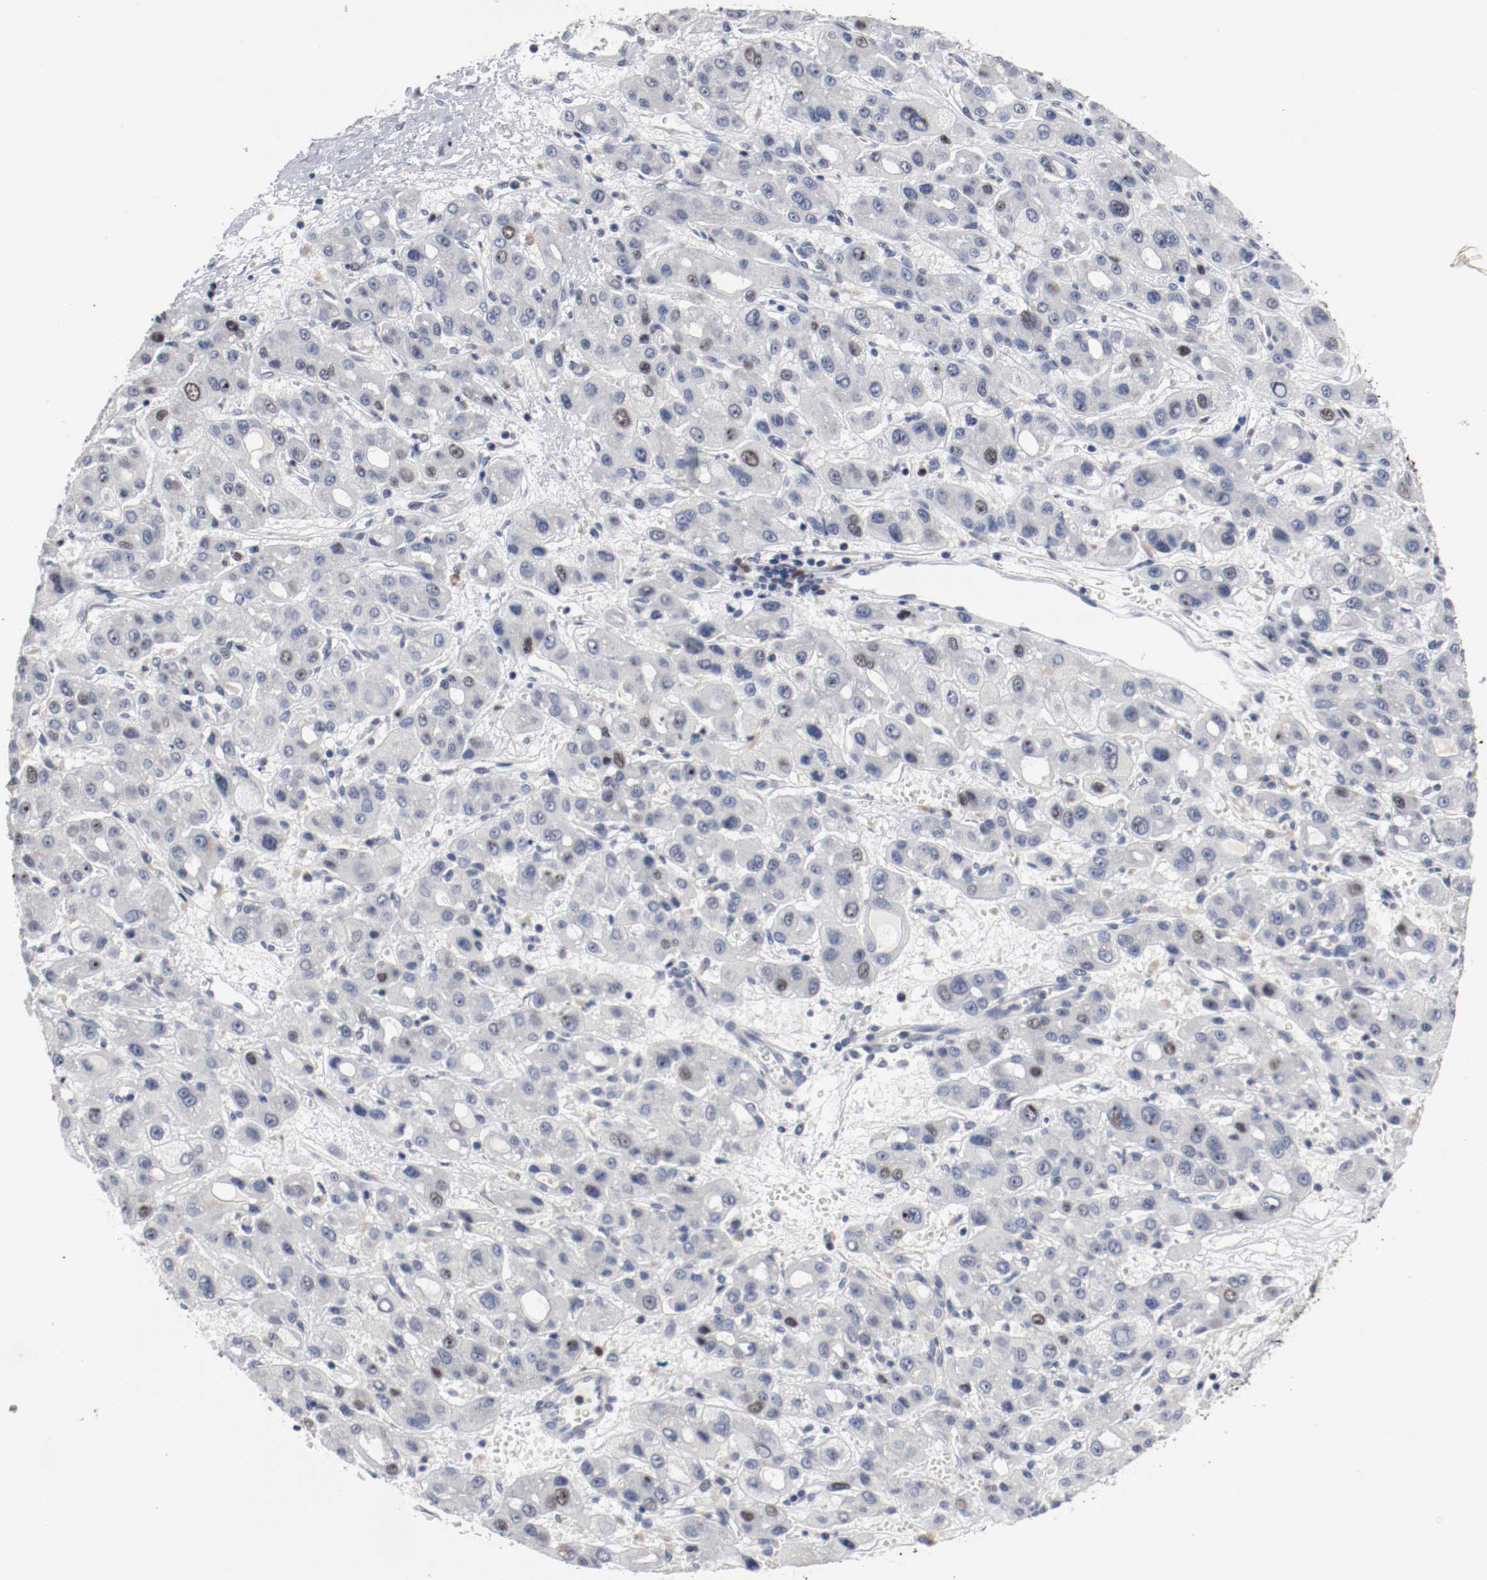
{"staining": {"intensity": "weak", "quantity": "<25%", "location": "nuclear"}, "tissue": "liver cancer", "cell_type": "Tumor cells", "image_type": "cancer", "snomed": [{"axis": "morphology", "description": "Carcinoma, Hepatocellular, NOS"}, {"axis": "topography", "description": "Liver"}], "caption": "This is an IHC image of human liver cancer (hepatocellular carcinoma). There is no positivity in tumor cells.", "gene": "MCM6", "patient": {"sex": "male", "age": 55}}